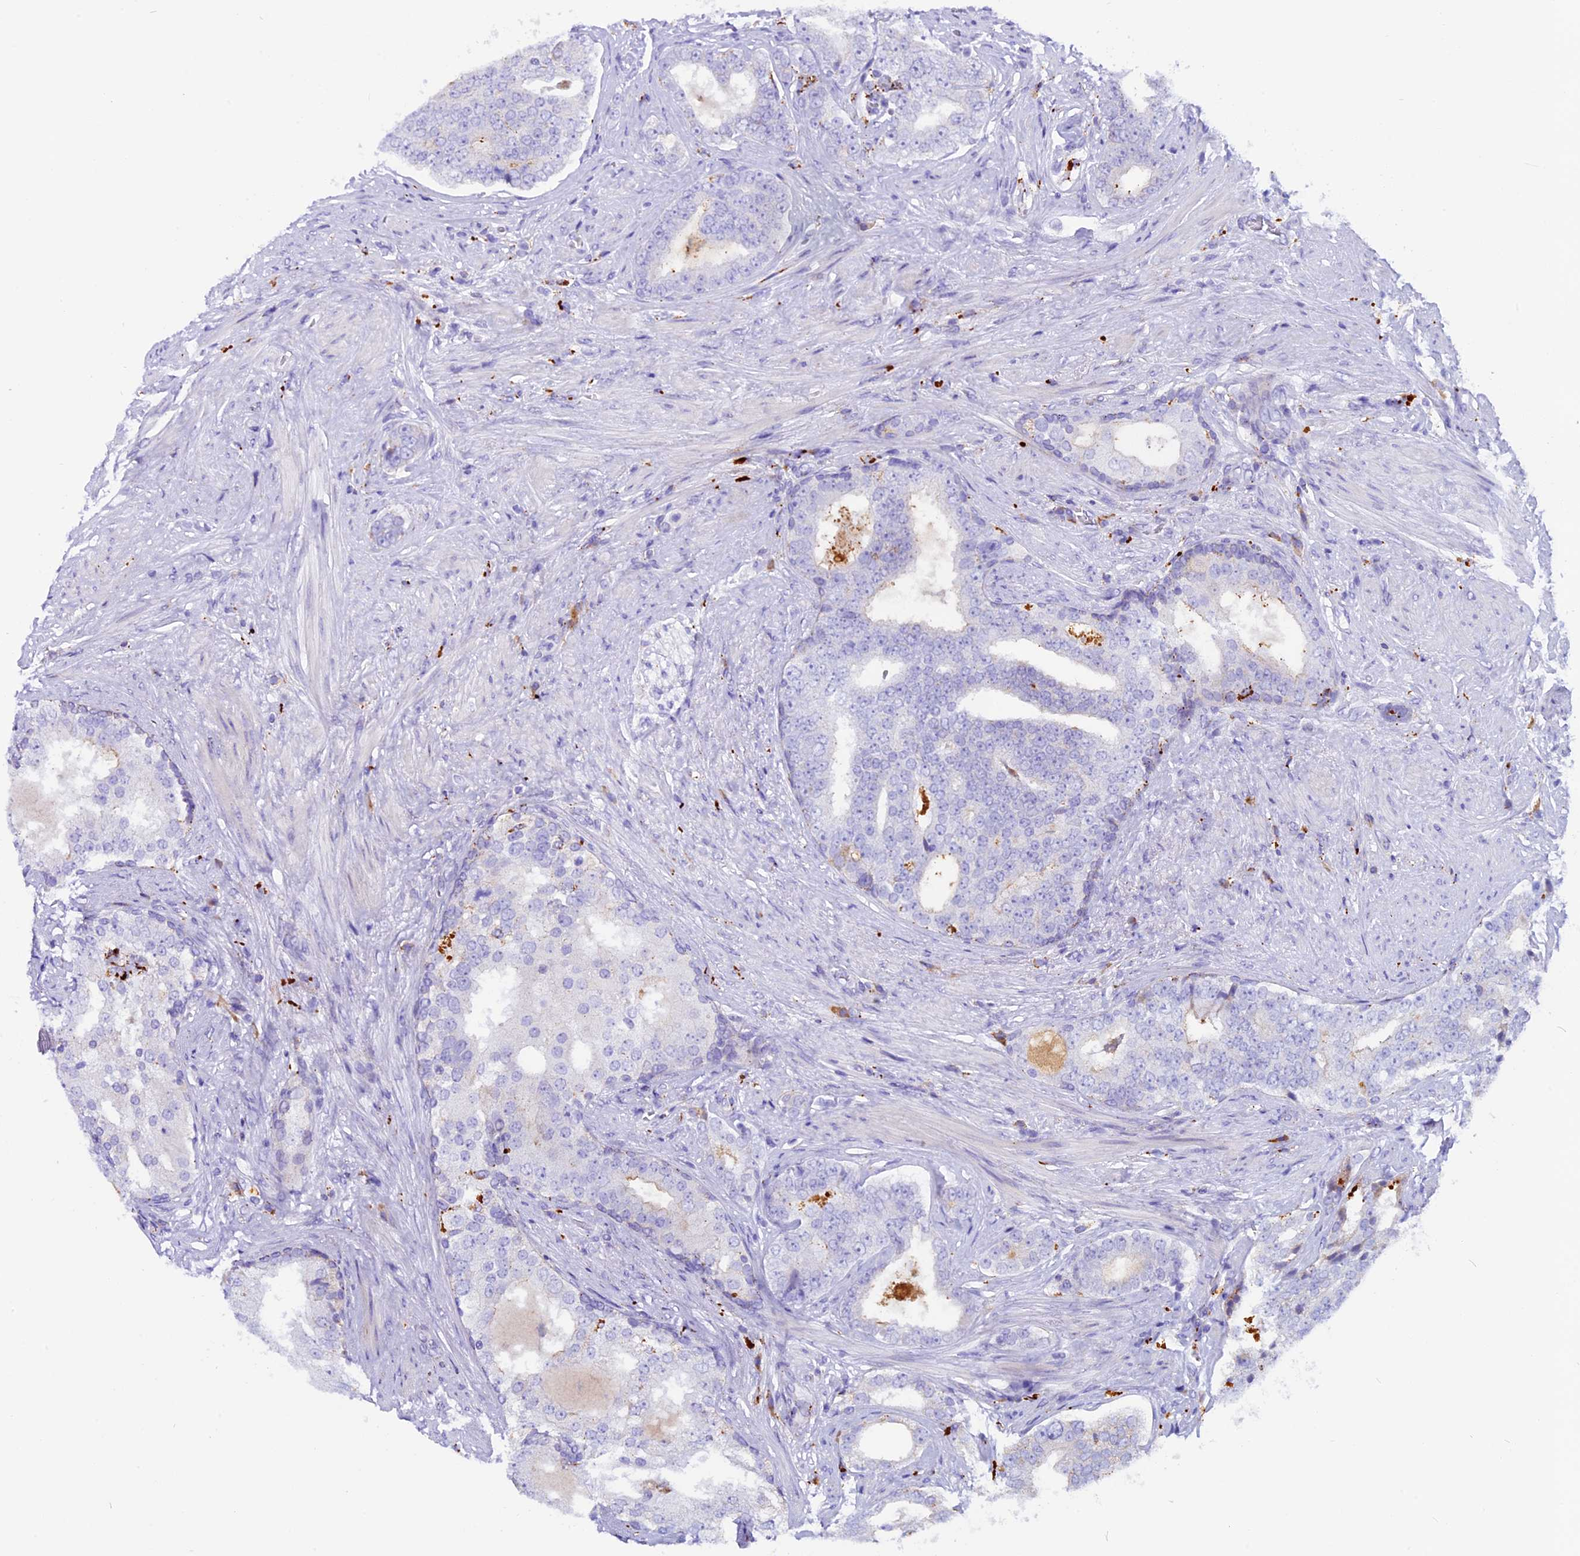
{"staining": {"intensity": "negative", "quantity": "none", "location": "none"}, "tissue": "prostate cancer", "cell_type": "Tumor cells", "image_type": "cancer", "snomed": [{"axis": "morphology", "description": "Adenocarcinoma, High grade"}, {"axis": "topography", "description": "Prostate"}], "caption": "Immunohistochemistry photomicrograph of neoplastic tissue: human prostate adenocarcinoma (high-grade) stained with DAB exhibits no significant protein positivity in tumor cells. (Brightfield microscopy of DAB (3,3'-diaminobenzidine) immunohistochemistry (IHC) at high magnification).", "gene": "THRSP", "patient": {"sex": "male", "age": 56}}